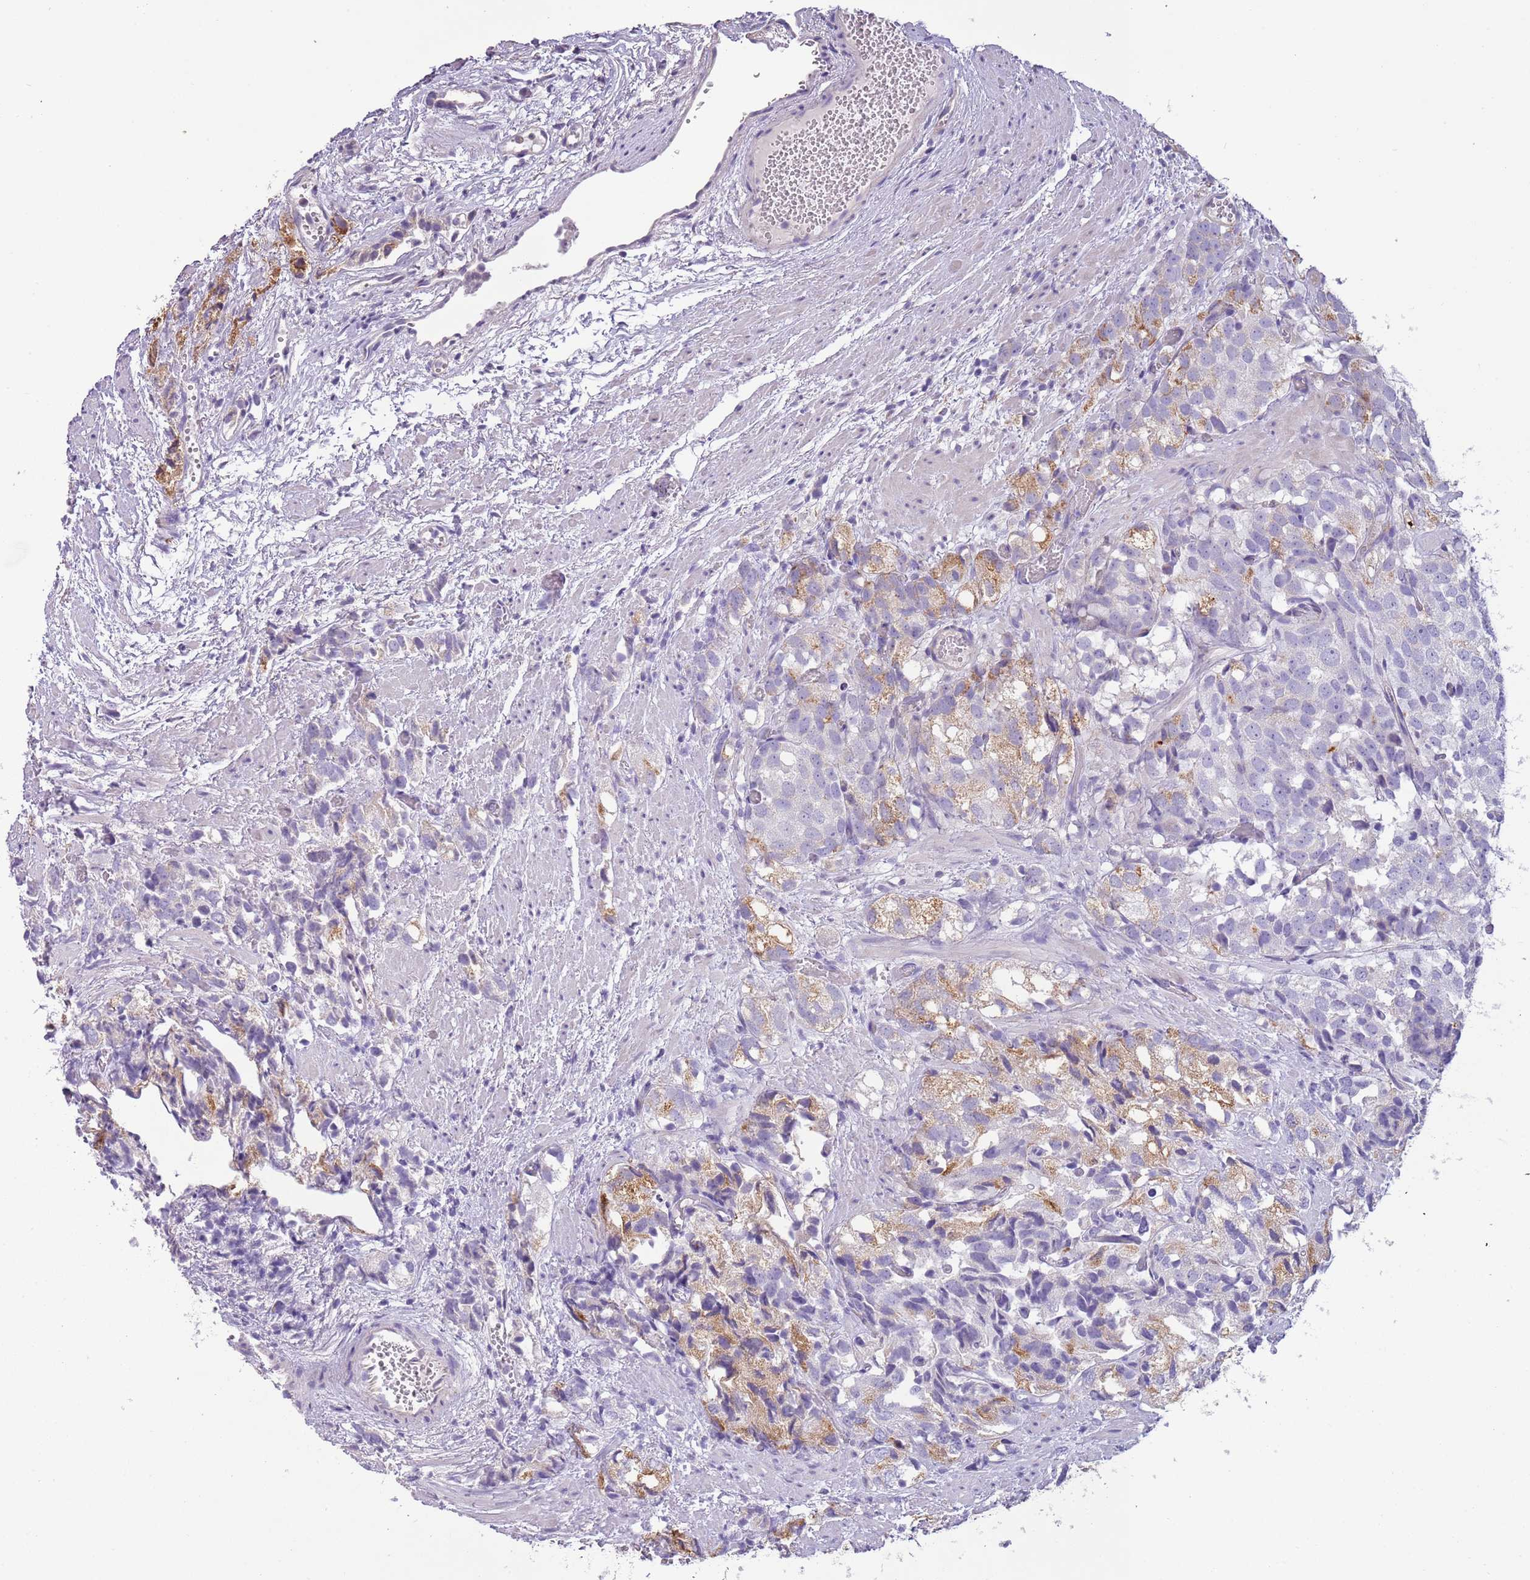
{"staining": {"intensity": "weak", "quantity": "25%-75%", "location": "cytoplasmic/membranous"}, "tissue": "prostate cancer", "cell_type": "Tumor cells", "image_type": "cancer", "snomed": [{"axis": "morphology", "description": "Adenocarcinoma, High grade"}, {"axis": "topography", "description": "Prostate"}], "caption": "IHC (DAB (3,3'-diaminobenzidine)) staining of prostate cancer demonstrates weak cytoplasmic/membranous protein positivity in approximately 25%-75% of tumor cells.", "gene": "RNF222", "patient": {"sex": "male", "age": 82}}